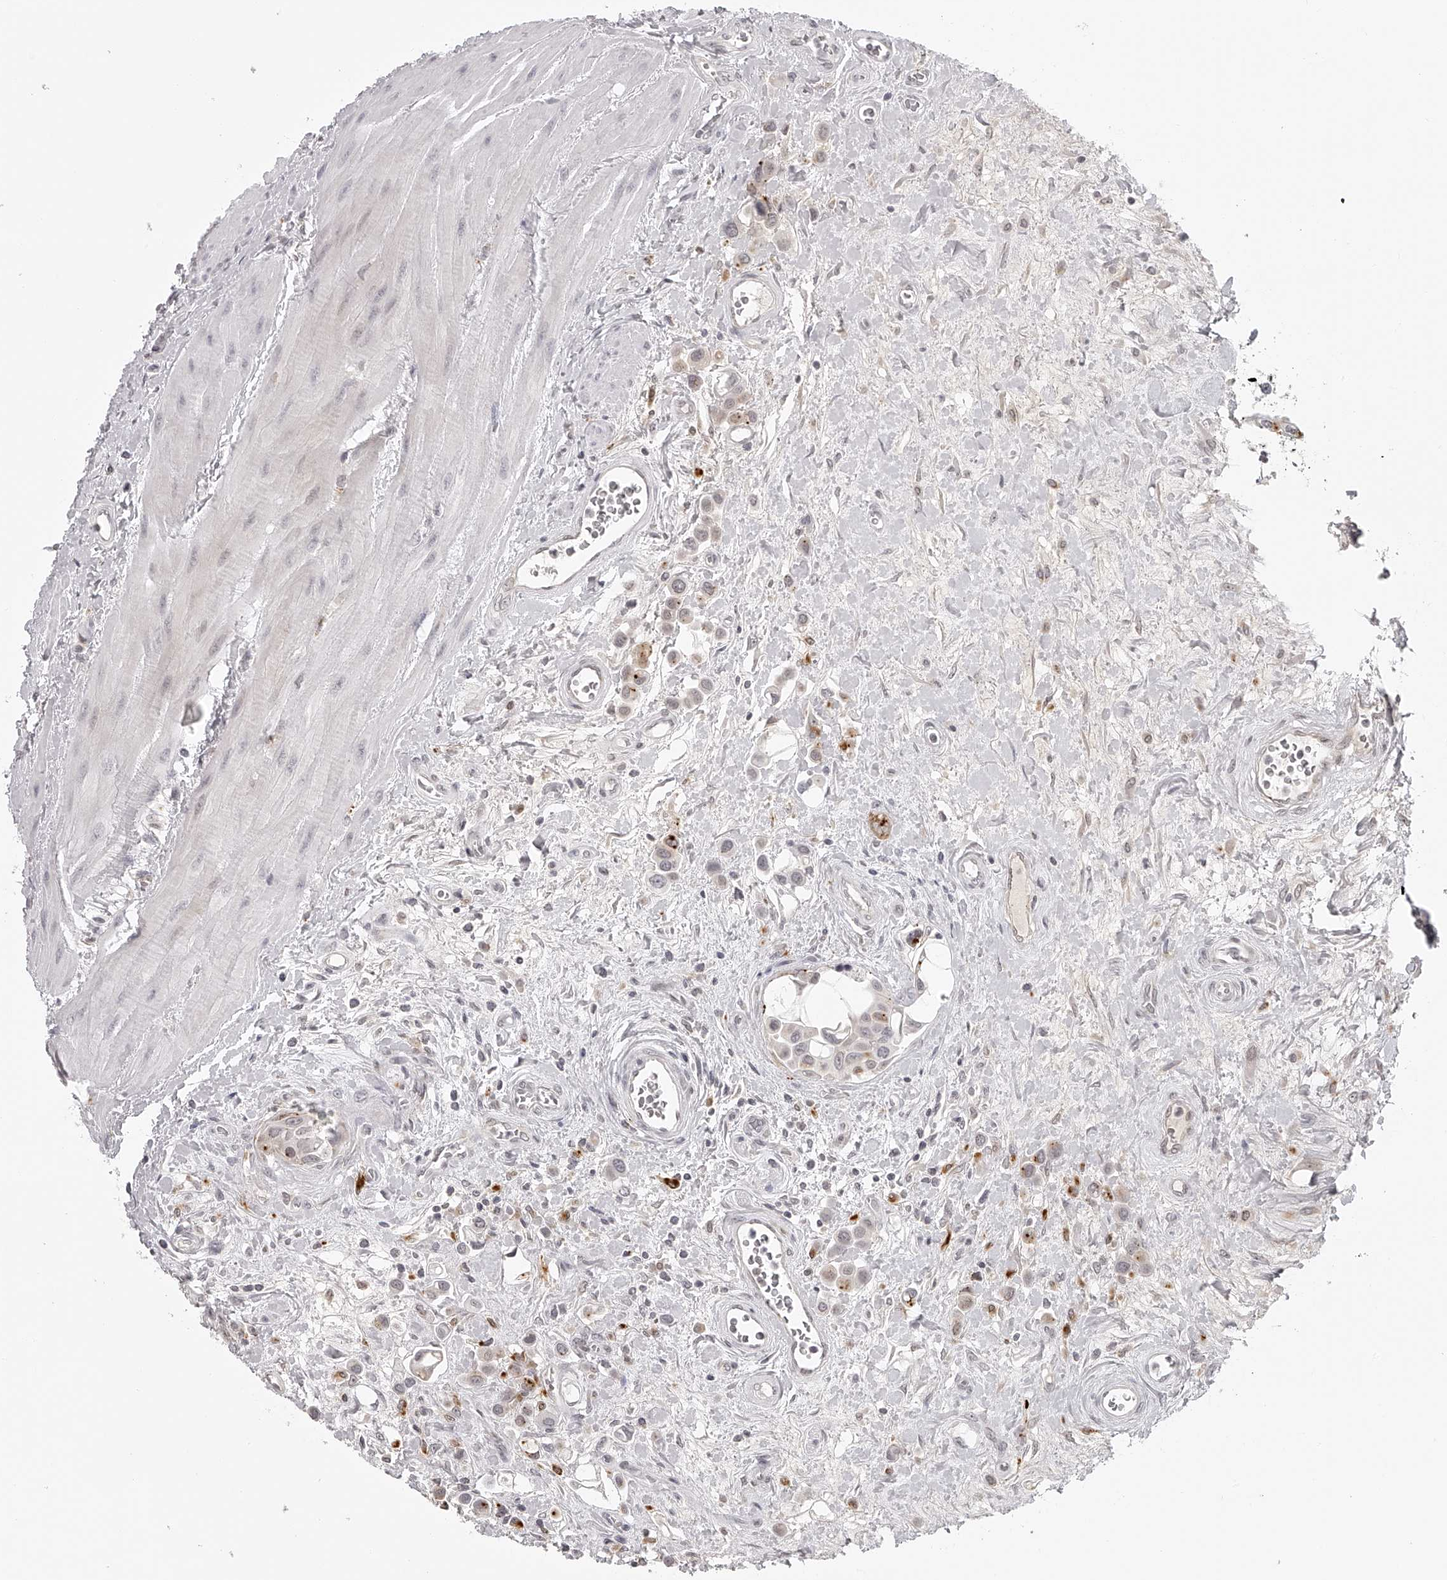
{"staining": {"intensity": "weak", "quantity": "<25%", "location": "cytoplasmic/membranous"}, "tissue": "urothelial cancer", "cell_type": "Tumor cells", "image_type": "cancer", "snomed": [{"axis": "morphology", "description": "Urothelial carcinoma, High grade"}, {"axis": "topography", "description": "Urinary bladder"}], "caption": "Immunohistochemistry histopathology image of neoplastic tissue: human urothelial cancer stained with DAB (3,3'-diaminobenzidine) exhibits no significant protein positivity in tumor cells.", "gene": "RNF220", "patient": {"sex": "male", "age": 50}}